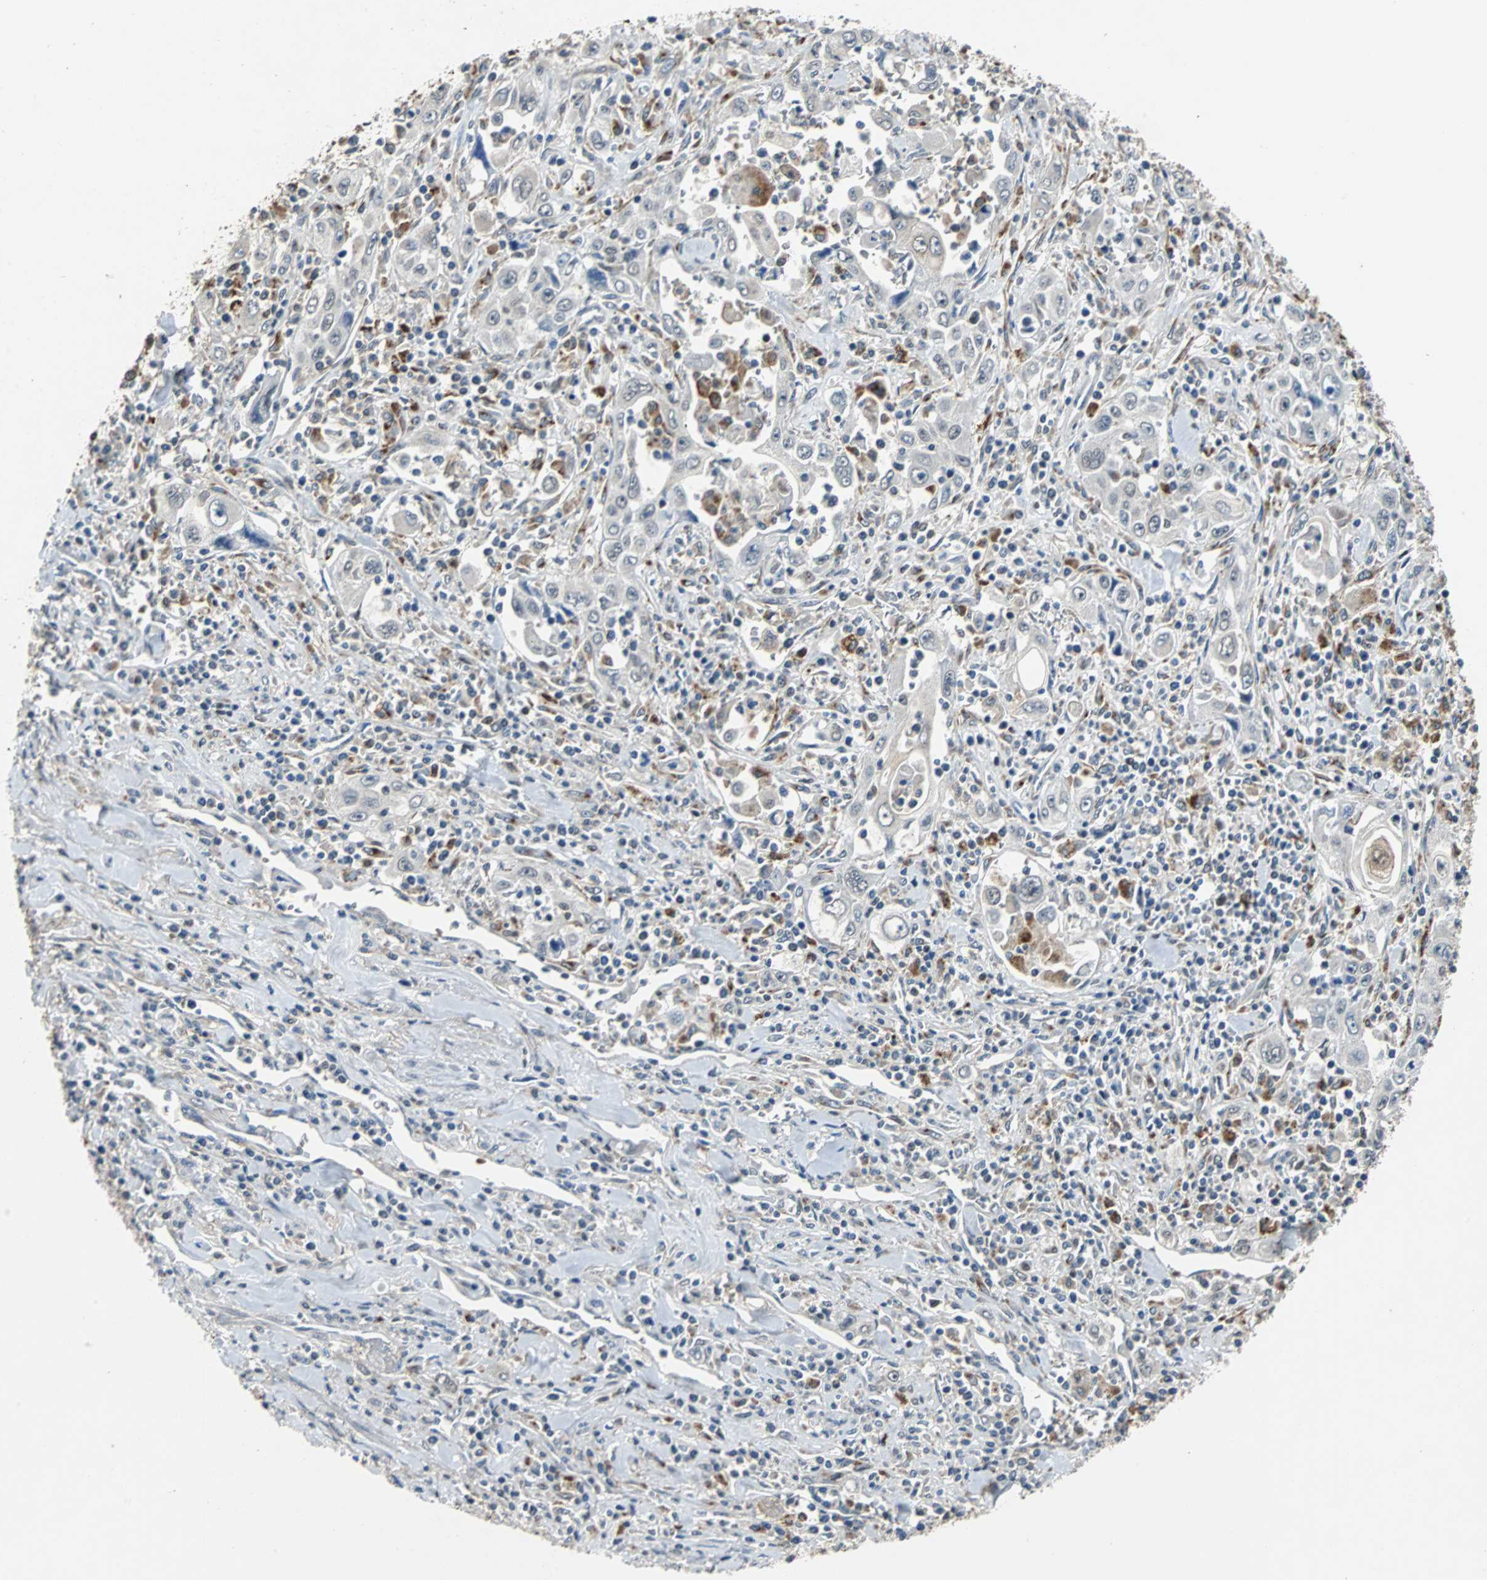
{"staining": {"intensity": "negative", "quantity": "none", "location": "none"}, "tissue": "pancreatic cancer", "cell_type": "Tumor cells", "image_type": "cancer", "snomed": [{"axis": "morphology", "description": "Adenocarcinoma, NOS"}, {"axis": "topography", "description": "Pancreas"}], "caption": "DAB immunohistochemical staining of adenocarcinoma (pancreatic) shows no significant staining in tumor cells. Brightfield microscopy of IHC stained with DAB (brown) and hematoxylin (blue), captured at high magnification.", "gene": "HLX", "patient": {"sex": "male", "age": 70}}